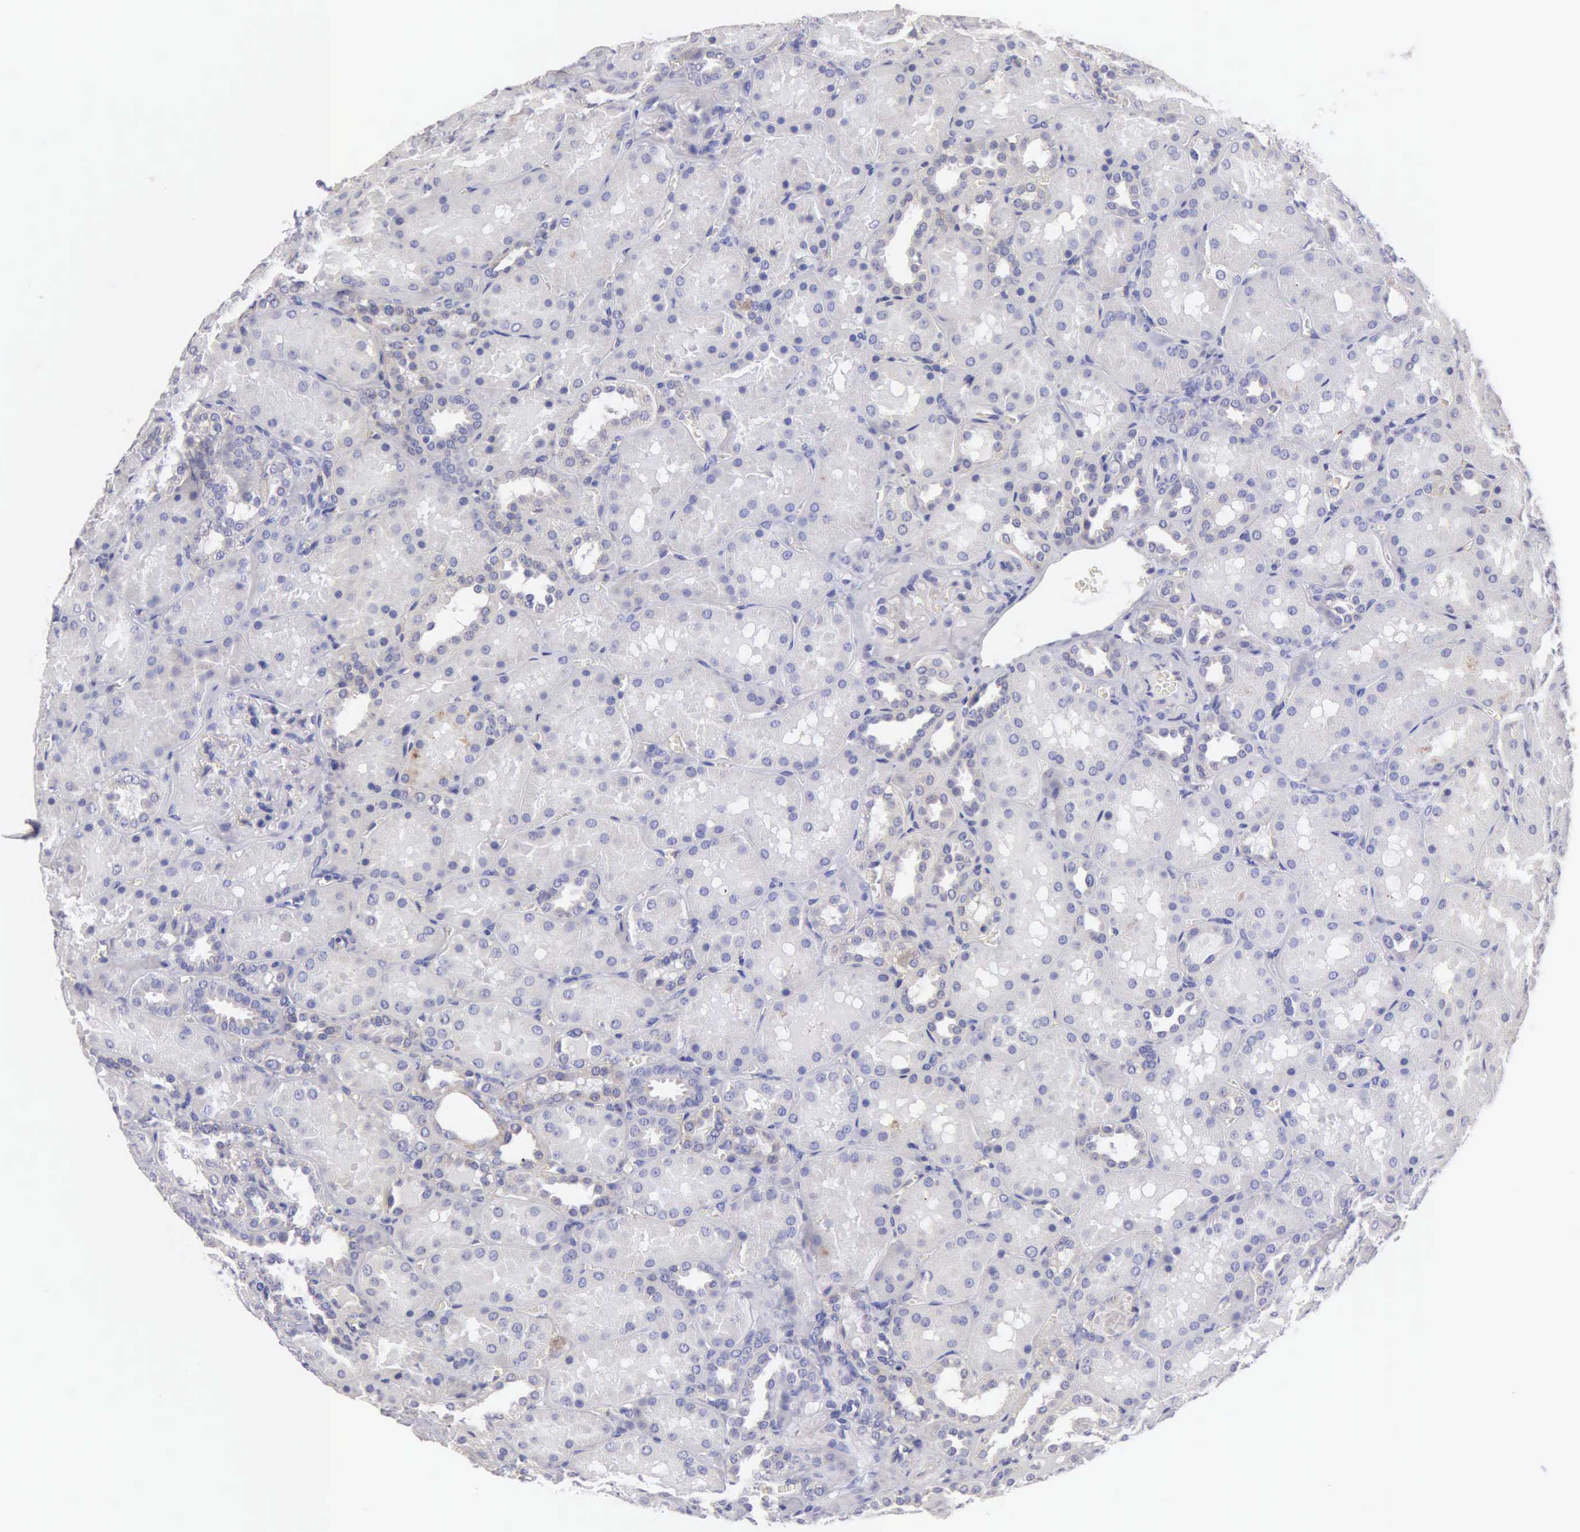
{"staining": {"intensity": "negative", "quantity": "none", "location": "none"}, "tissue": "kidney", "cell_type": "Cells in glomeruli", "image_type": "normal", "snomed": [{"axis": "morphology", "description": "Normal tissue, NOS"}, {"axis": "topography", "description": "Kidney"}], "caption": "Immunohistochemical staining of benign human kidney reveals no significant positivity in cells in glomeruli. (DAB immunohistochemistry (IHC) visualized using brightfield microscopy, high magnification).", "gene": "APP", "patient": {"sex": "female", "age": 52}}